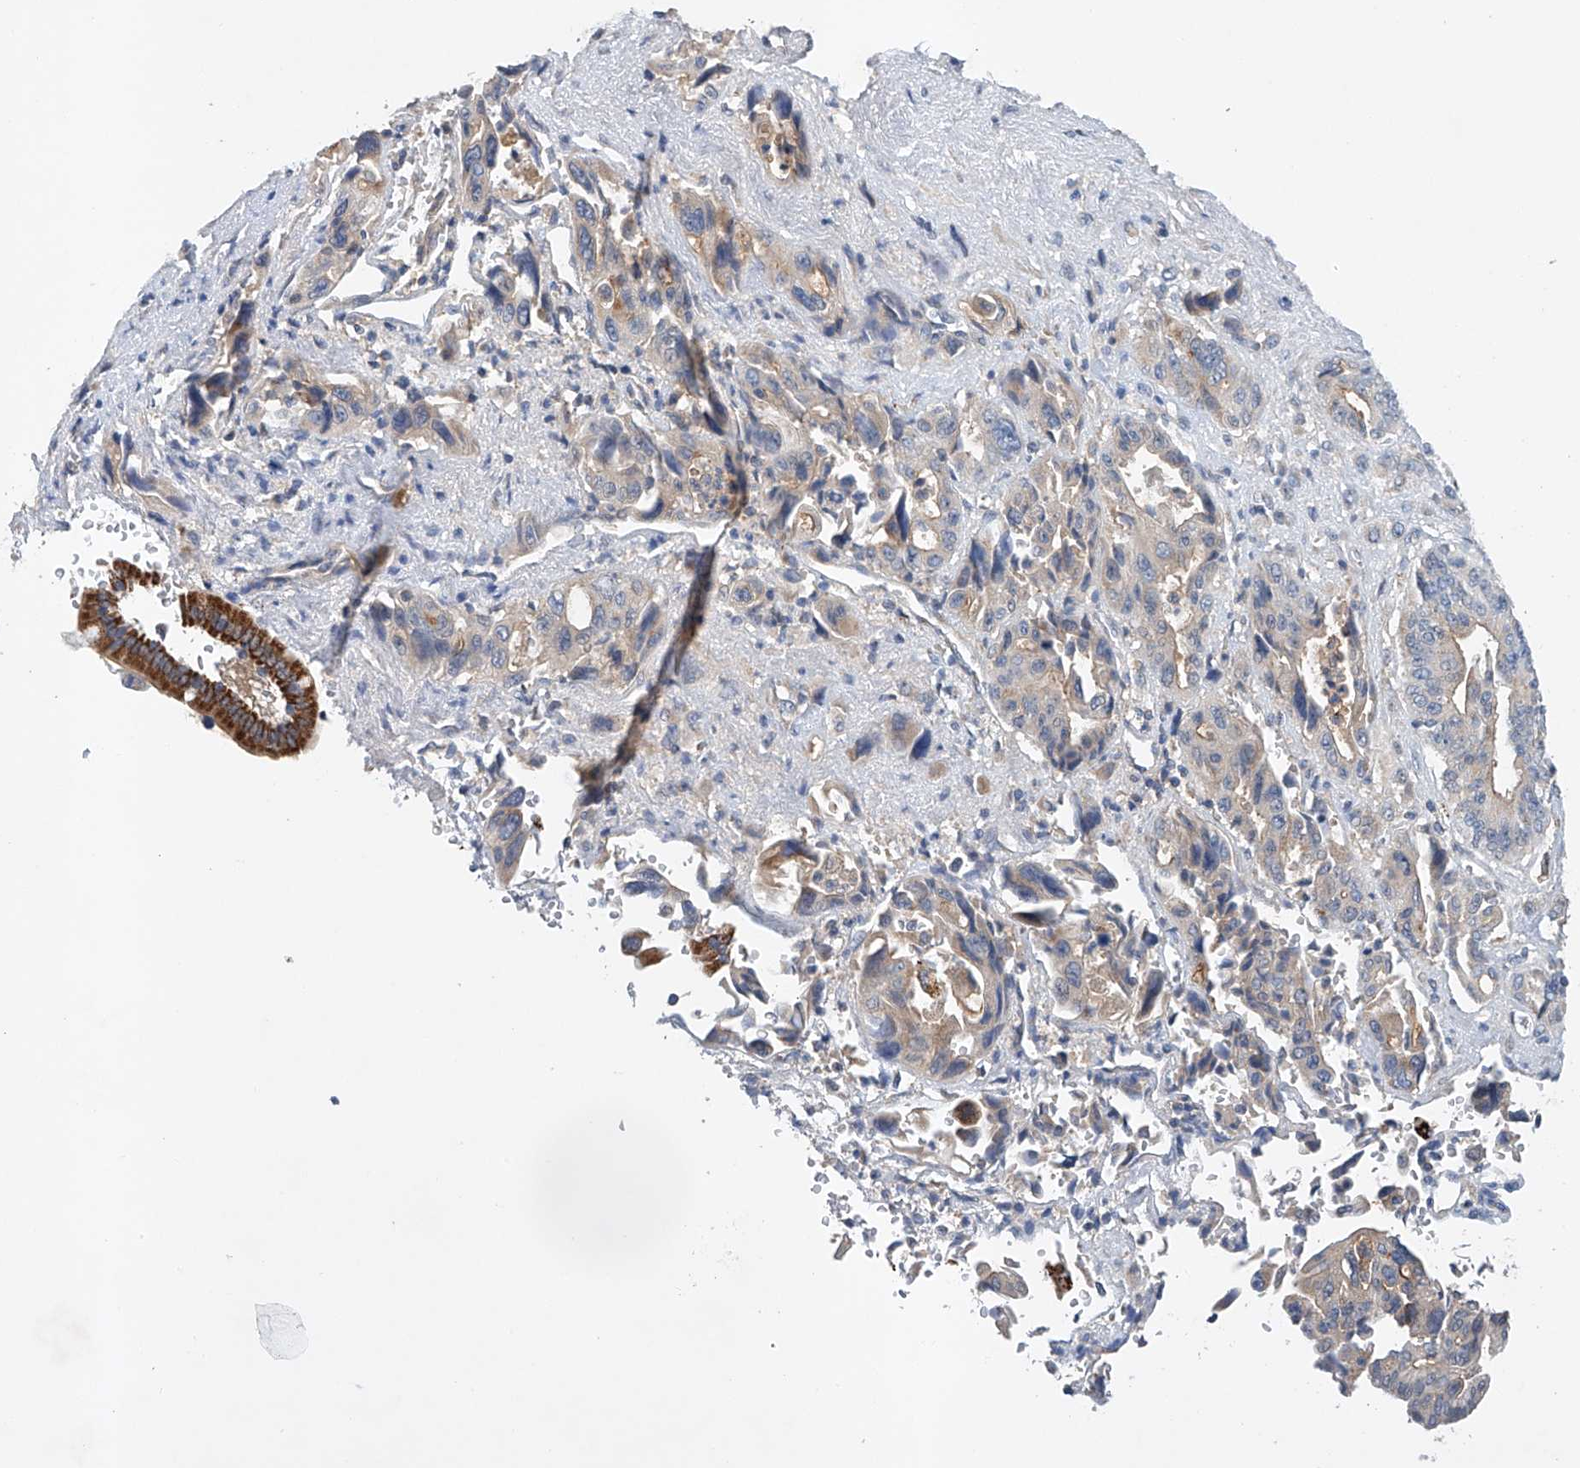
{"staining": {"intensity": "weak", "quantity": "25%-75%", "location": "cytoplasmic/membranous"}, "tissue": "pancreatic cancer", "cell_type": "Tumor cells", "image_type": "cancer", "snomed": [{"axis": "morphology", "description": "Adenocarcinoma, NOS"}, {"axis": "topography", "description": "Pancreas"}], "caption": "Brown immunohistochemical staining in adenocarcinoma (pancreatic) displays weak cytoplasmic/membranous expression in approximately 25%-75% of tumor cells.", "gene": "GPC4", "patient": {"sex": "male", "age": 46}}